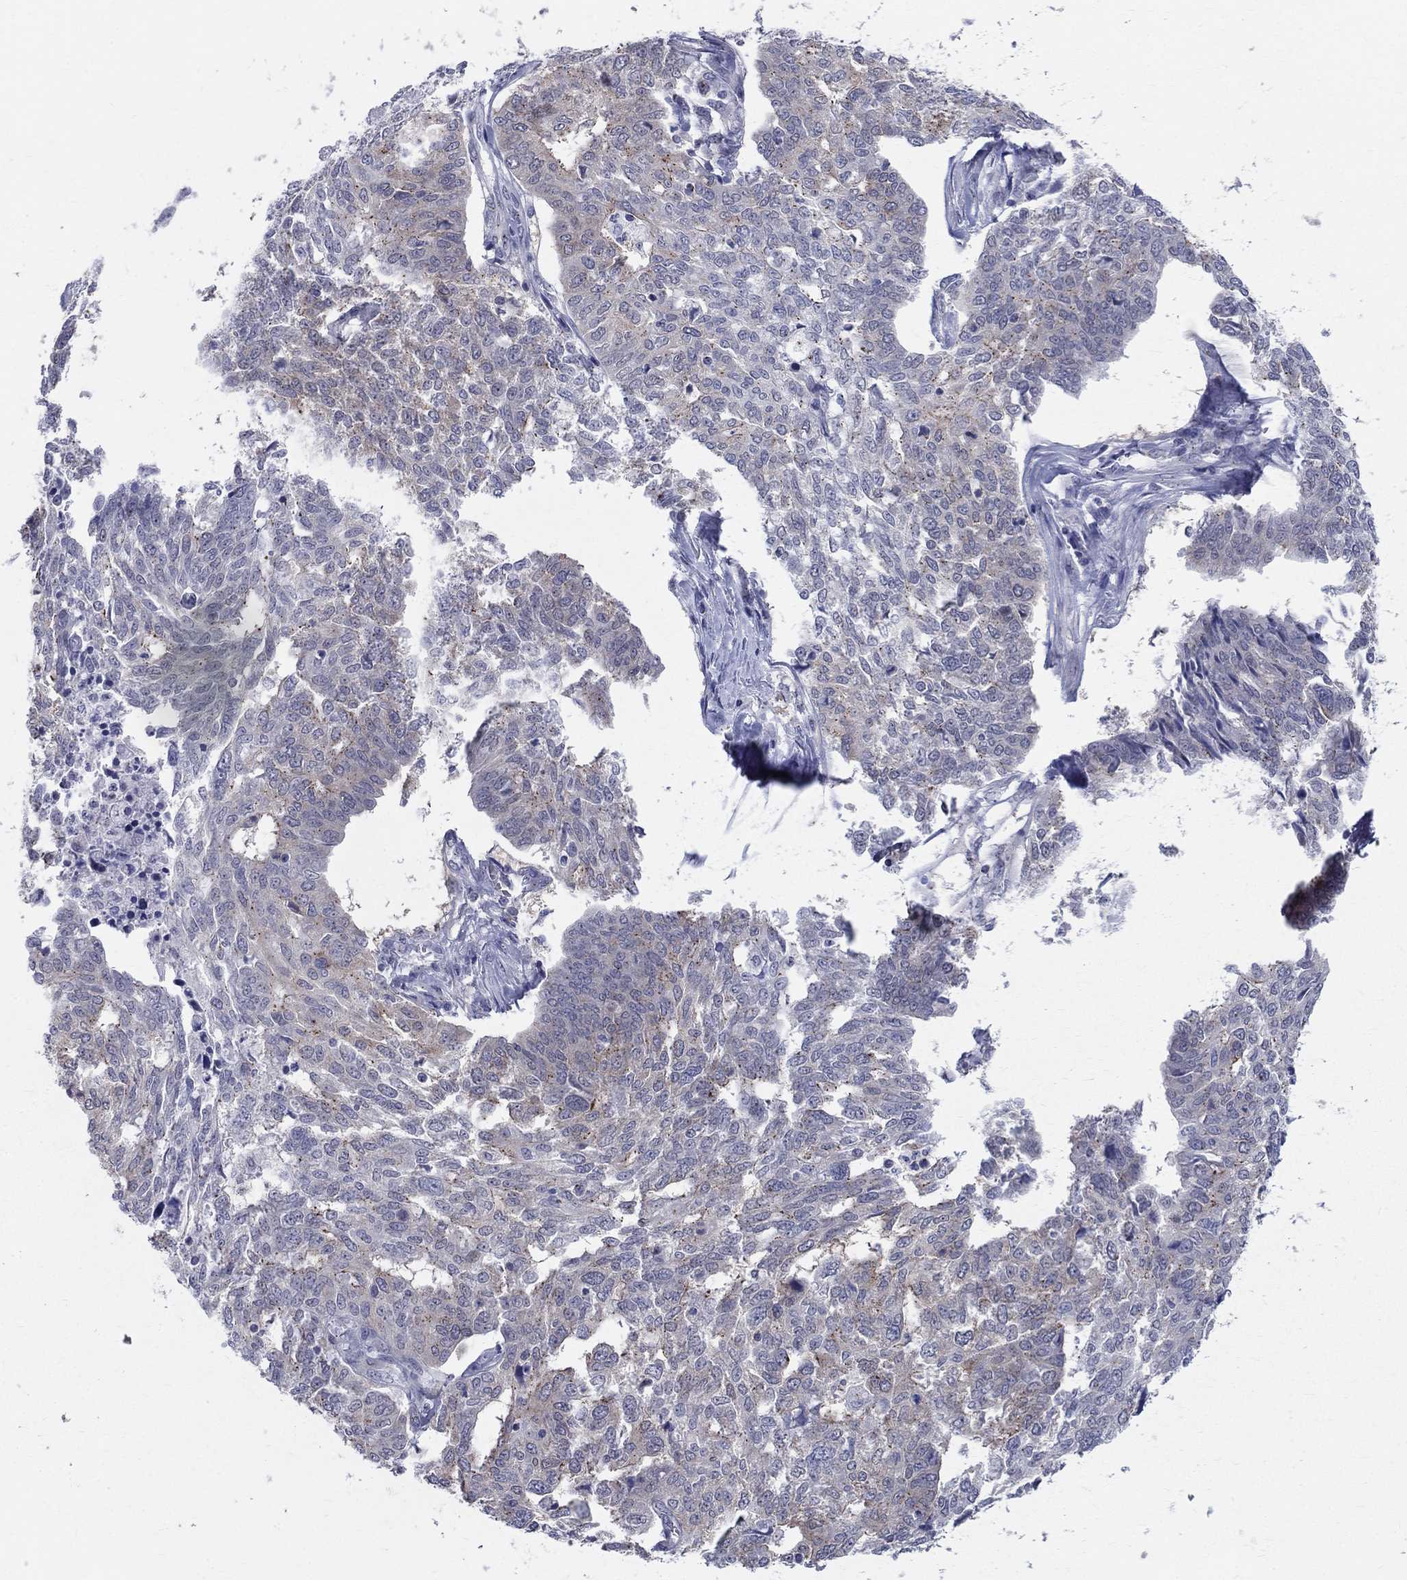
{"staining": {"intensity": "negative", "quantity": "none", "location": "none"}, "tissue": "ovarian cancer", "cell_type": "Tumor cells", "image_type": "cancer", "snomed": [{"axis": "morphology", "description": "Cystadenocarcinoma, serous, NOS"}, {"axis": "topography", "description": "Ovary"}], "caption": "This image is of serous cystadenocarcinoma (ovarian) stained with immunohistochemistry to label a protein in brown with the nuclei are counter-stained blue. There is no staining in tumor cells.", "gene": "CEP43", "patient": {"sex": "female", "age": 67}}